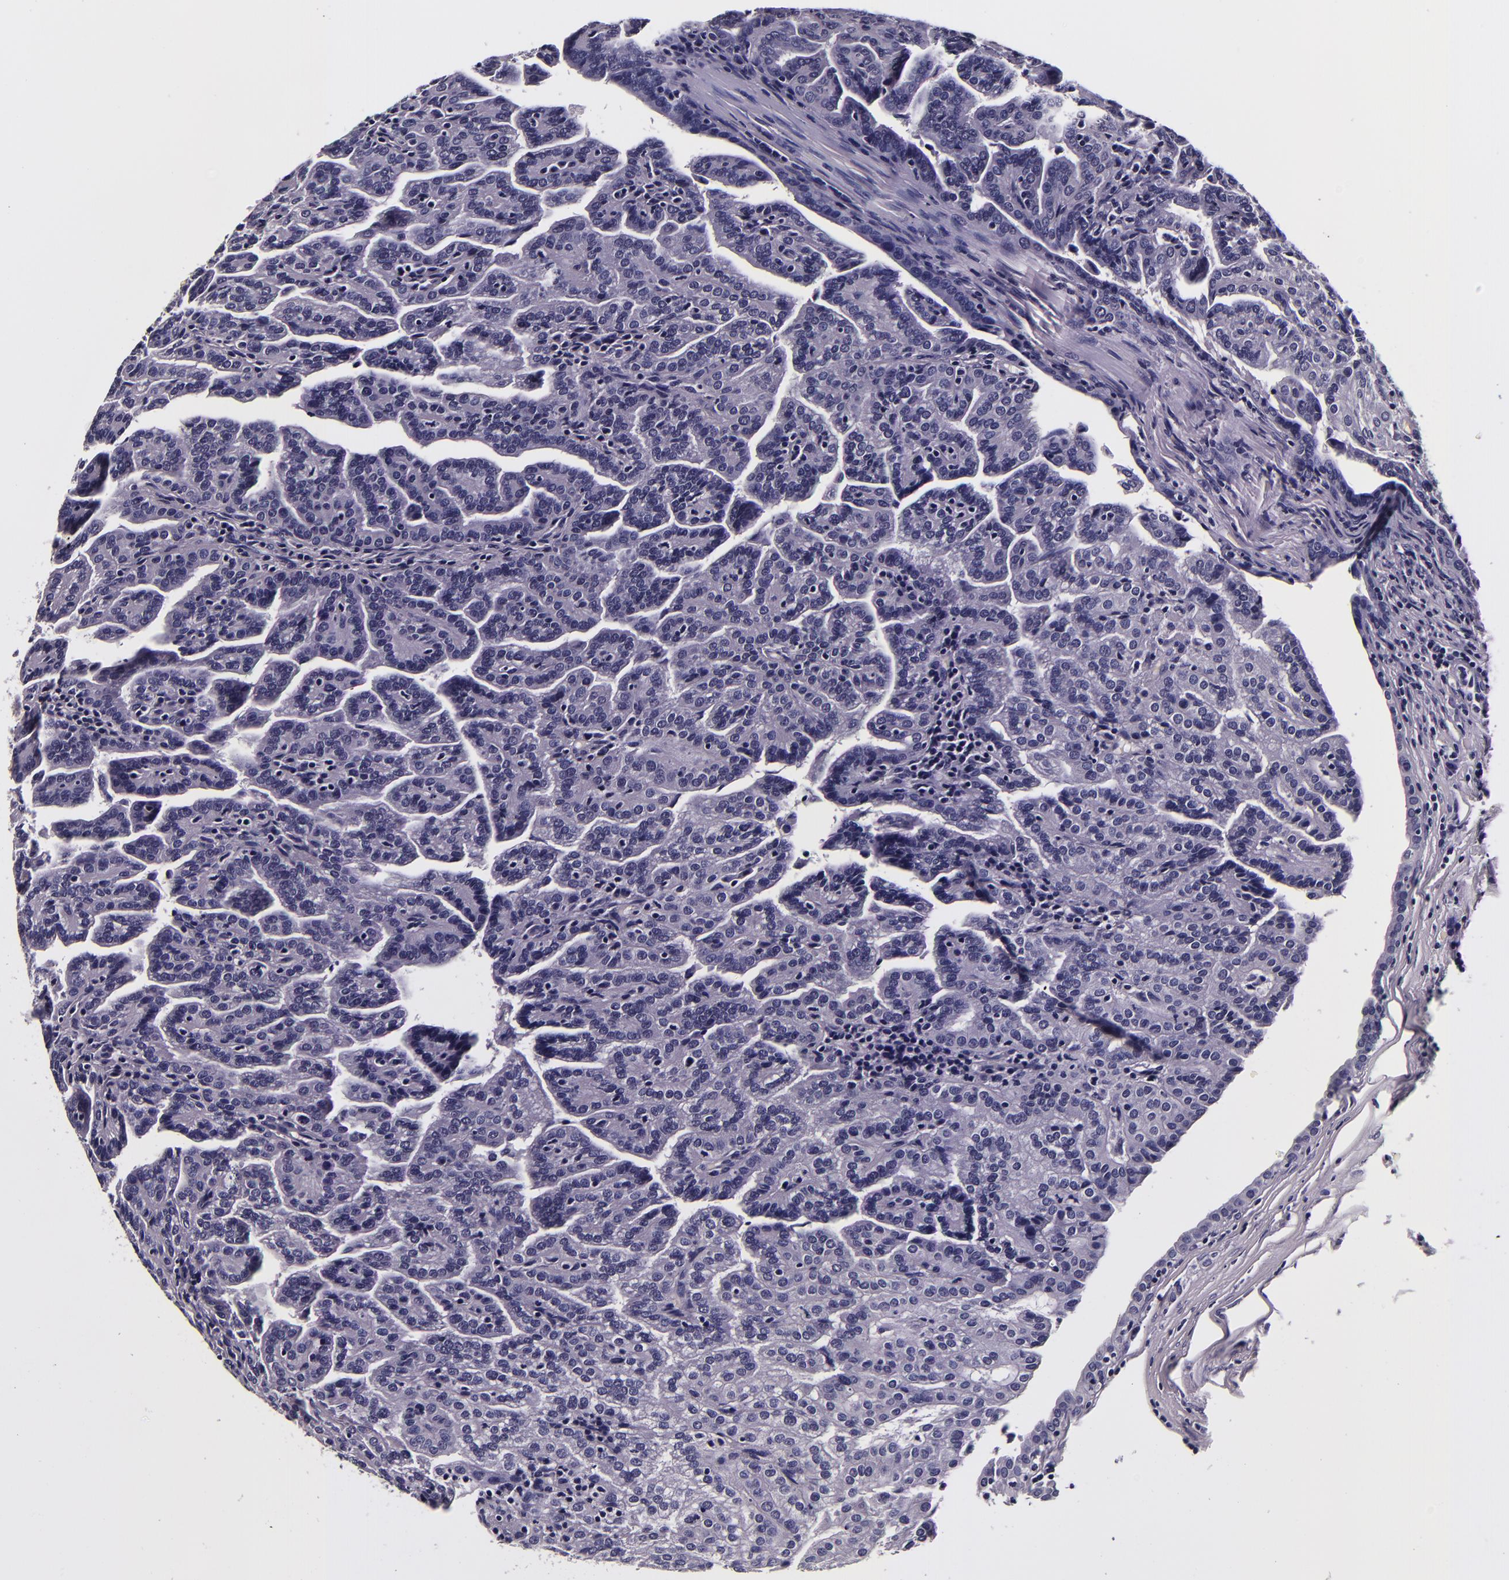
{"staining": {"intensity": "negative", "quantity": "none", "location": "none"}, "tissue": "renal cancer", "cell_type": "Tumor cells", "image_type": "cancer", "snomed": [{"axis": "morphology", "description": "Adenocarcinoma, NOS"}, {"axis": "topography", "description": "Kidney"}], "caption": "The histopathology image displays no significant staining in tumor cells of adenocarcinoma (renal). The staining was performed using DAB to visualize the protein expression in brown, while the nuclei were stained in blue with hematoxylin (Magnification: 20x).", "gene": "FBN1", "patient": {"sex": "male", "age": 61}}